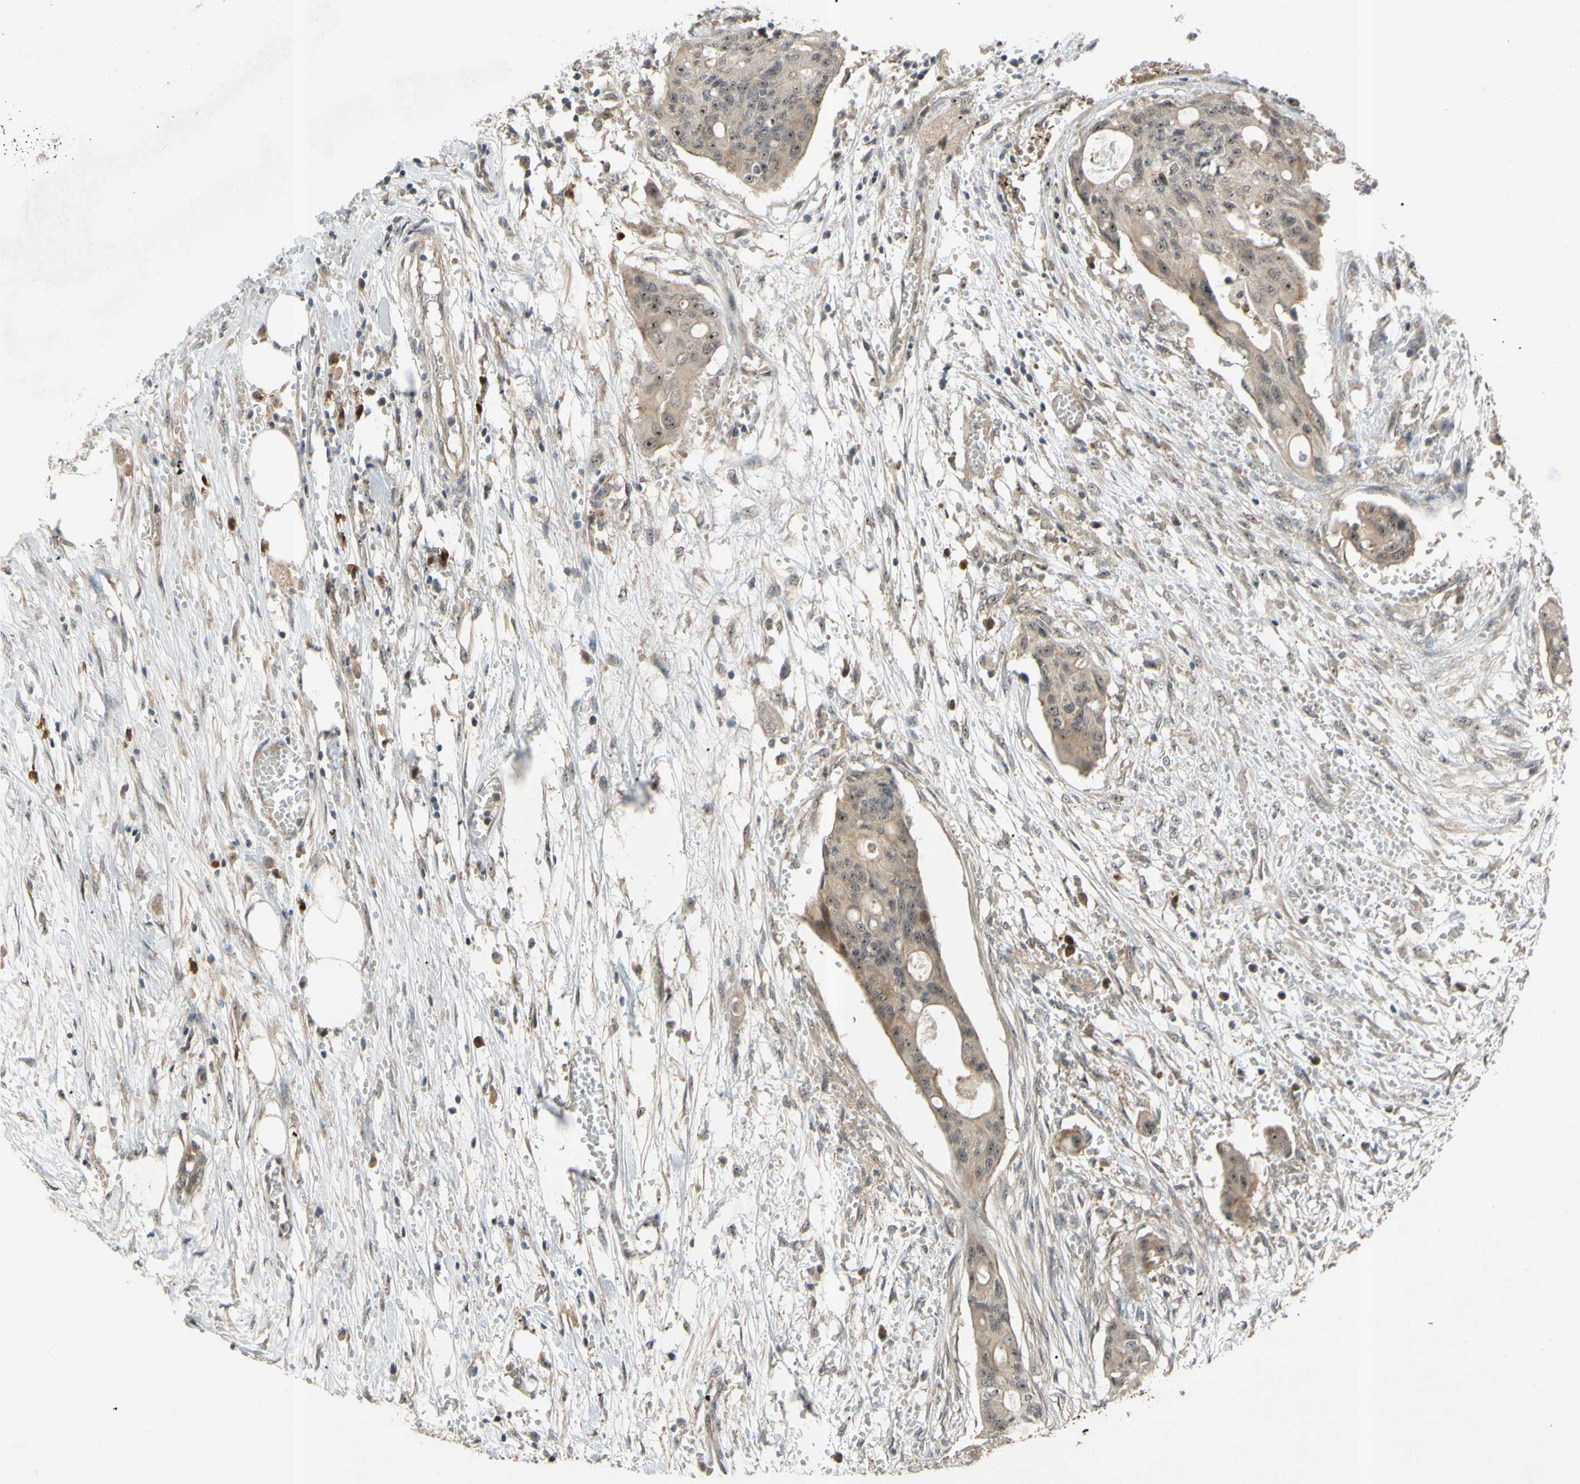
{"staining": {"intensity": "weak", "quantity": ">75%", "location": "cytoplasmic/membranous,nuclear"}, "tissue": "colorectal cancer", "cell_type": "Tumor cells", "image_type": "cancer", "snomed": [{"axis": "morphology", "description": "Adenocarcinoma, NOS"}, {"axis": "topography", "description": "Colon"}], "caption": "A high-resolution histopathology image shows immunohistochemistry staining of adenocarcinoma (colorectal), which demonstrates weak cytoplasmic/membranous and nuclear expression in approximately >75% of tumor cells.", "gene": "ALK", "patient": {"sex": "female", "age": 57}}